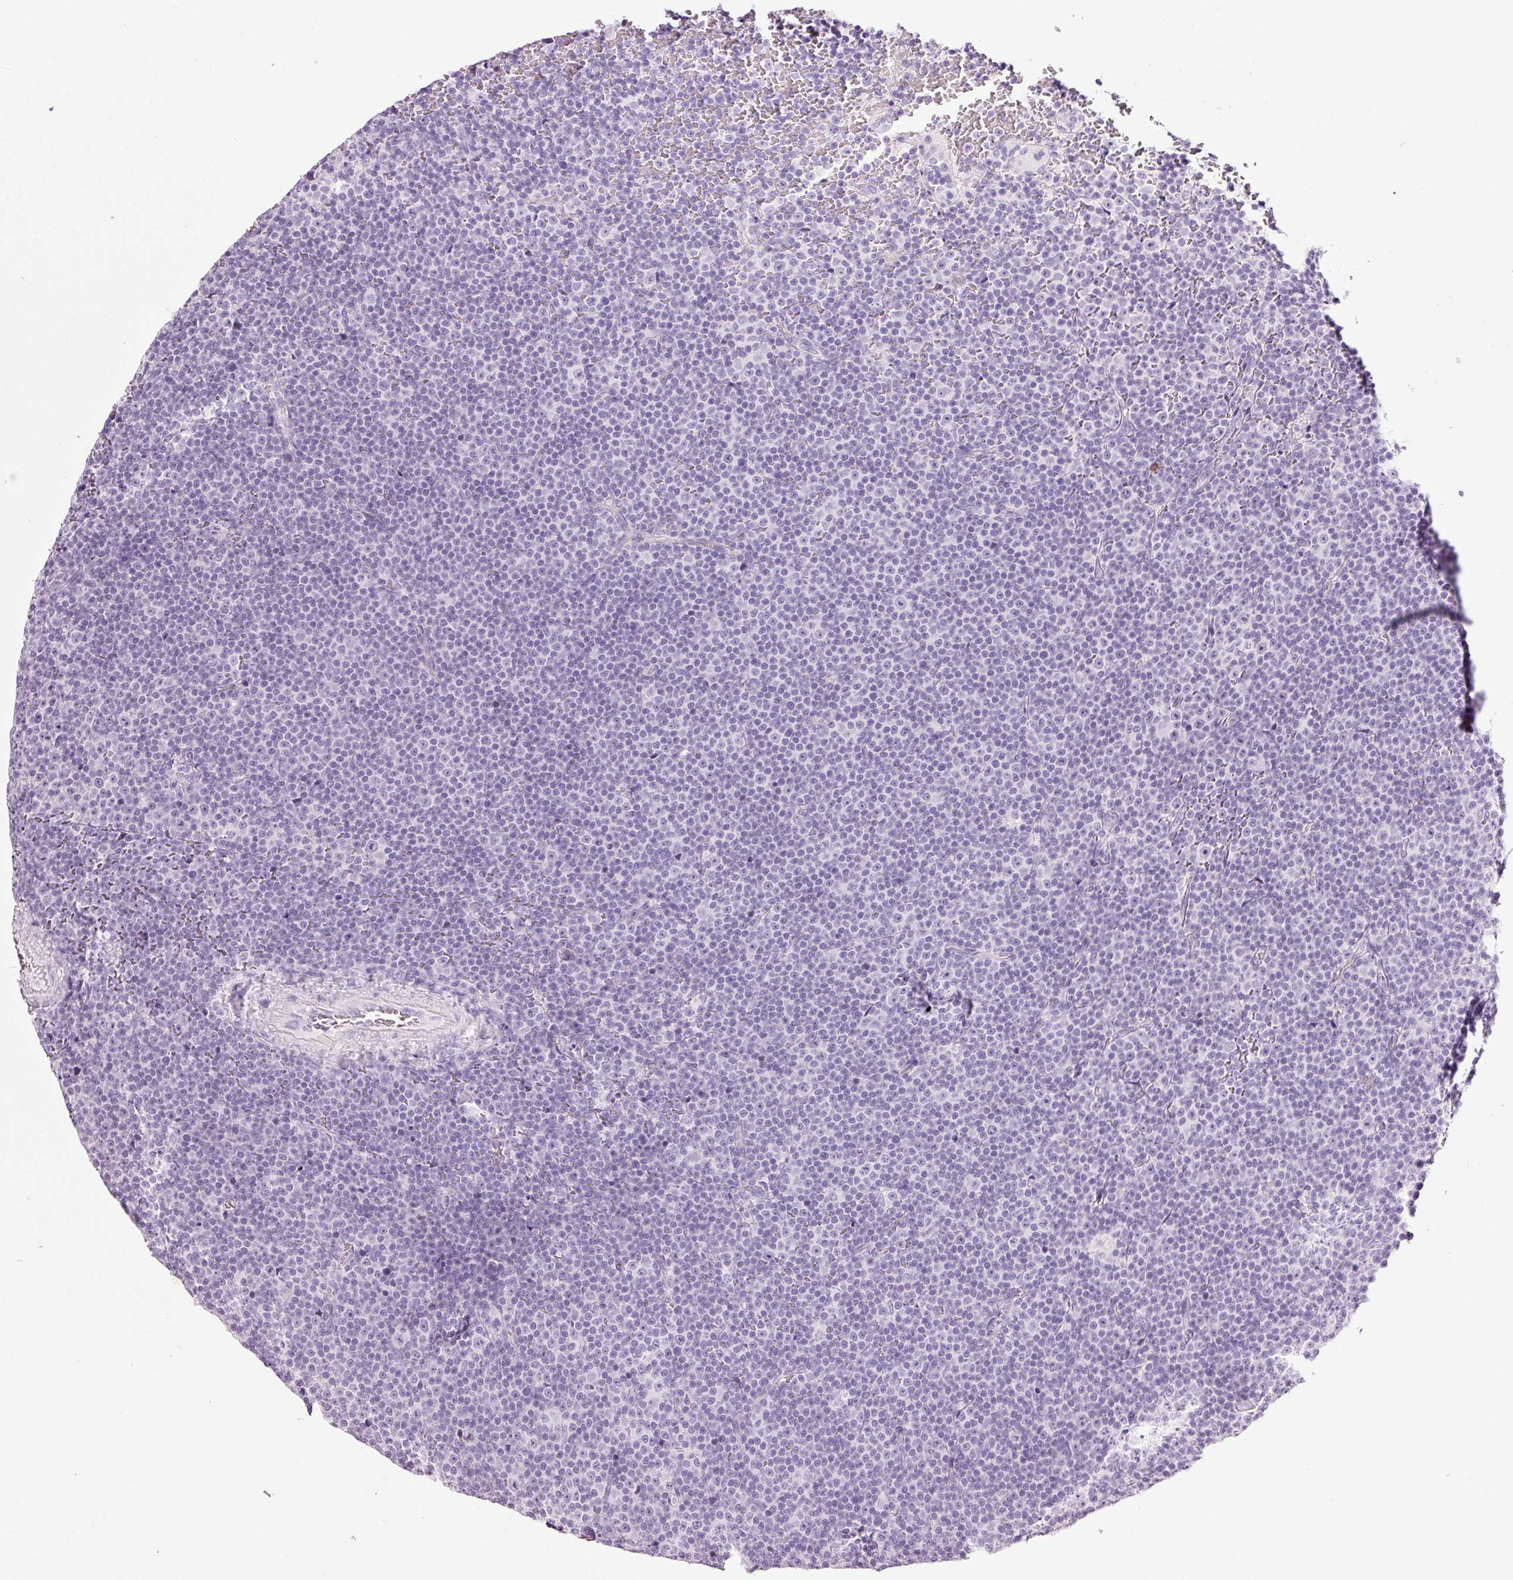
{"staining": {"intensity": "negative", "quantity": "none", "location": "none"}, "tissue": "lymphoma", "cell_type": "Tumor cells", "image_type": "cancer", "snomed": [{"axis": "morphology", "description": "Malignant lymphoma, non-Hodgkin's type, Low grade"}, {"axis": "topography", "description": "Lymph node"}], "caption": "High power microscopy micrograph of an immunohistochemistry histopathology image of lymphoma, revealing no significant staining in tumor cells.", "gene": "KLF1", "patient": {"sex": "female", "age": 67}}